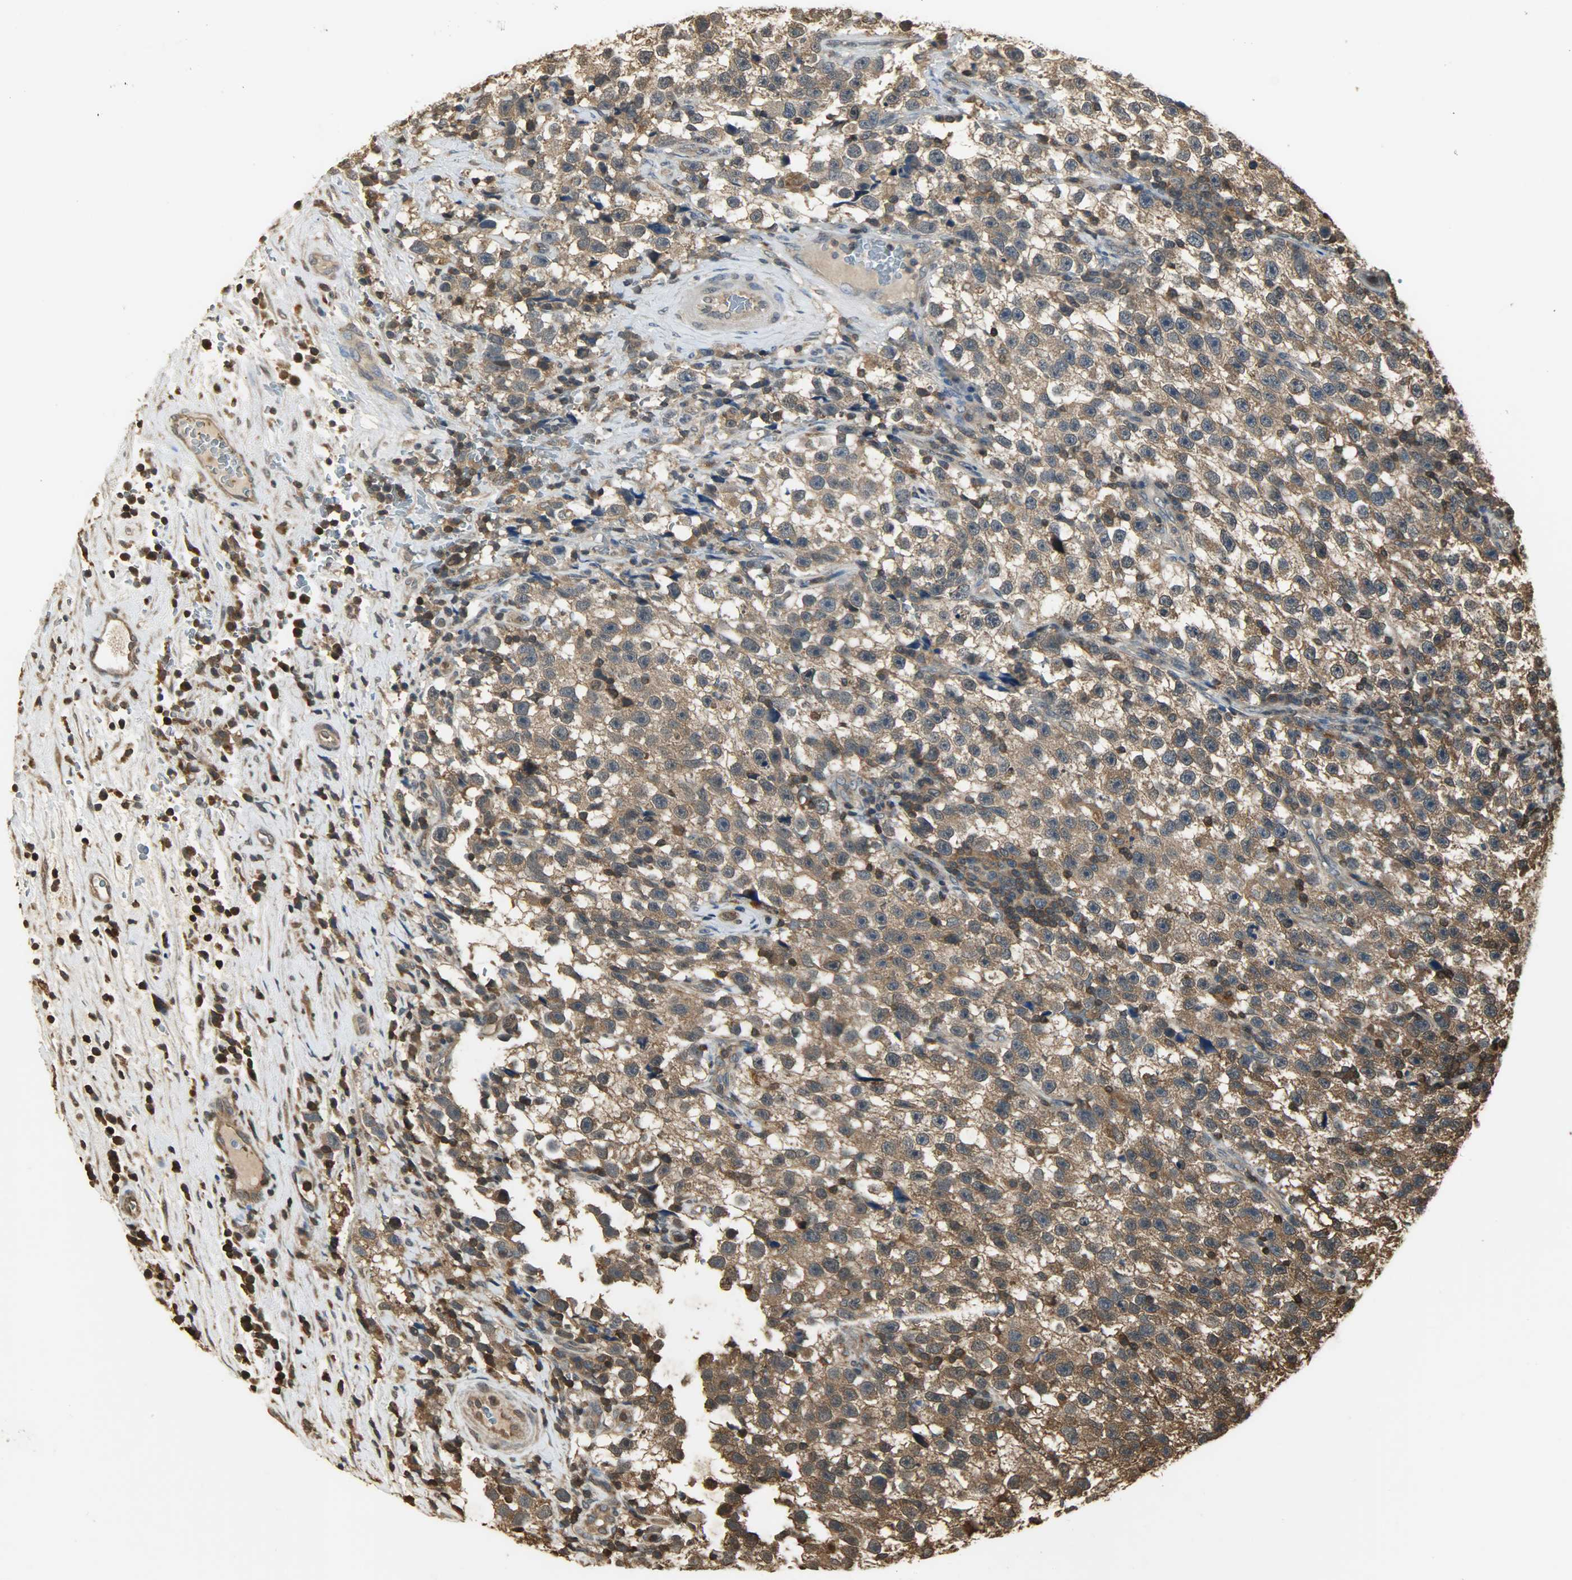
{"staining": {"intensity": "moderate", "quantity": ">75%", "location": "cytoplasmic/membranous"}, "tissue": "testis cancer", "cell_type": "Tumor cells", "image_type": "cancer", "snomed": [{"axis": "morphology", "description": "Seminoma, NOS"}, {"axis": "topography", "description": "Testis"}], "caption": "Immunohistochemical staining of human testis cancer (seminoma) reveals moderate cytoplasmic/membranous protein expression in about >75% of tumor cells.", "gene": "YWHAZ", "patient": {"sex": "male", "age": 33}}